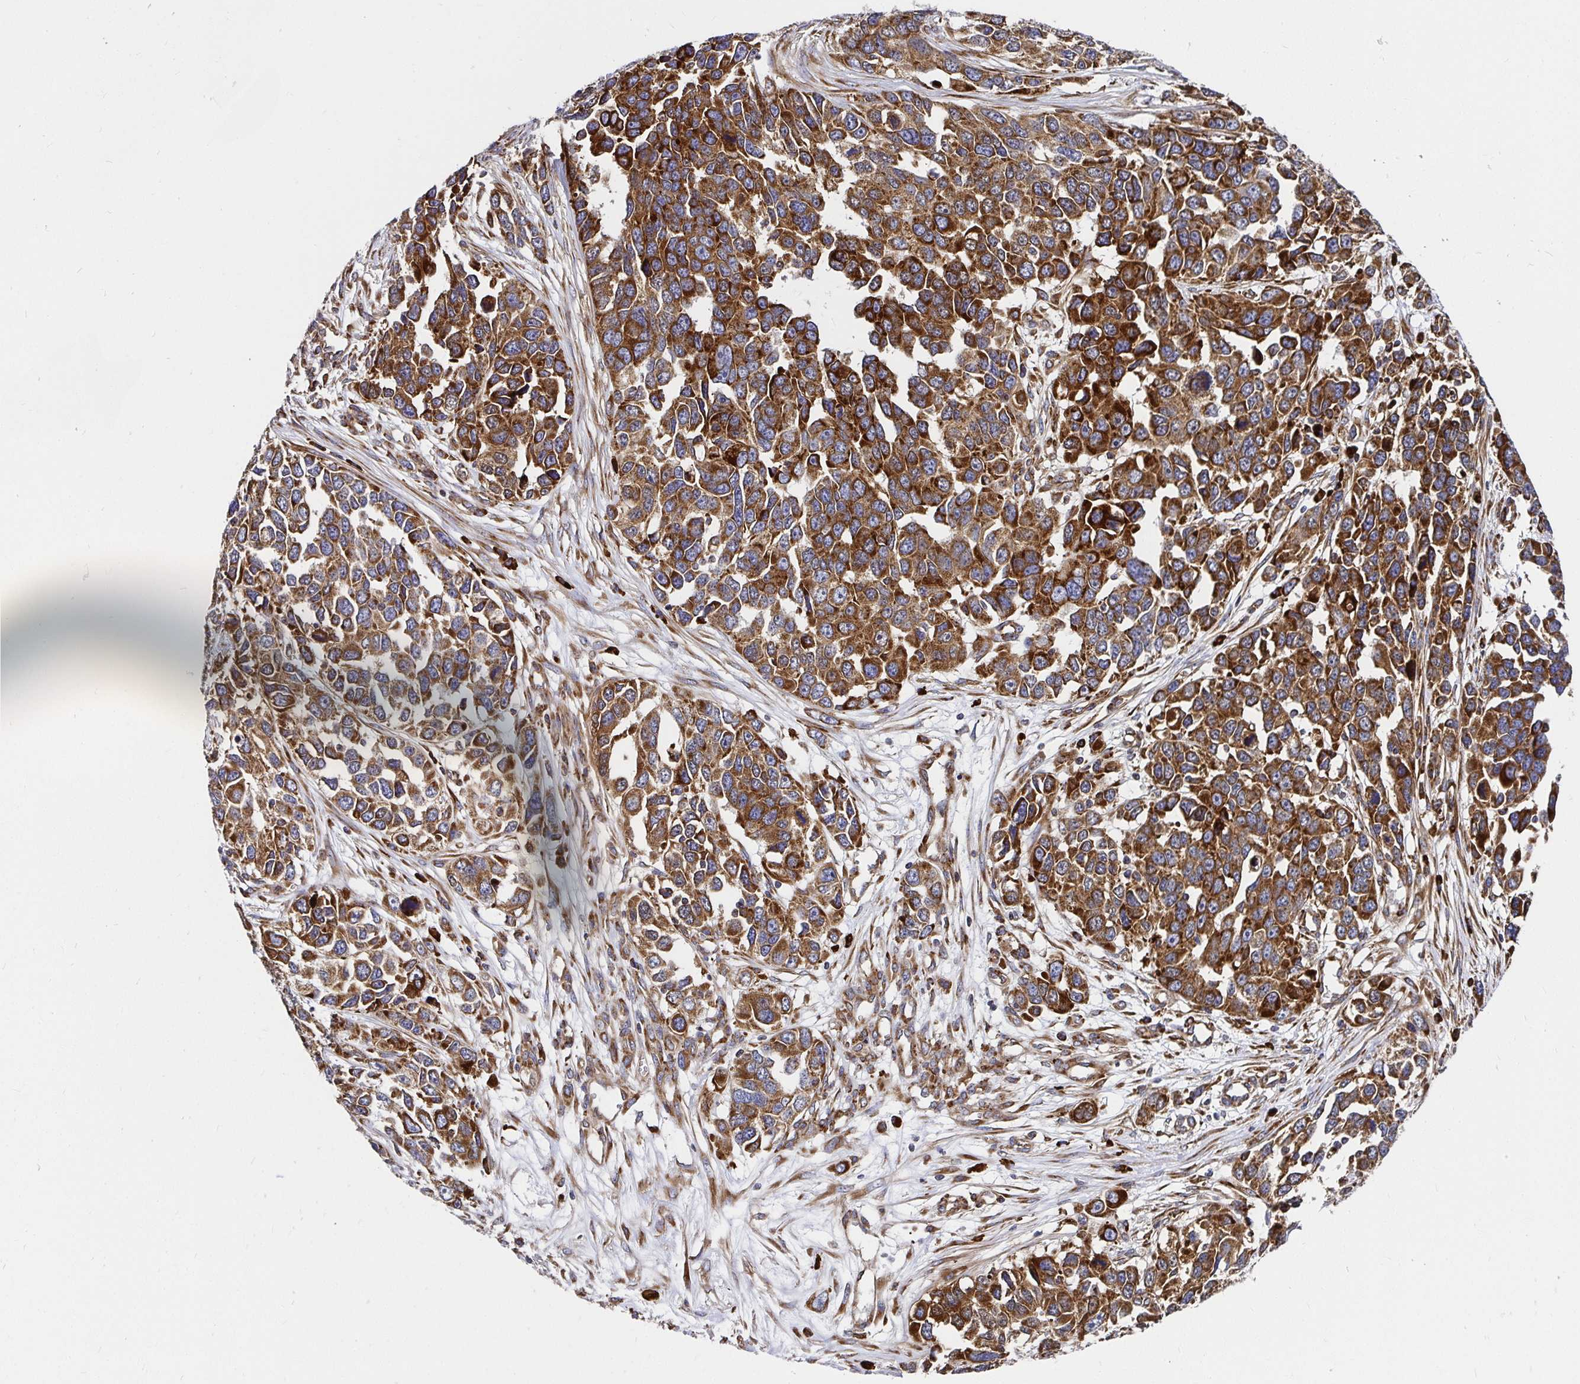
{"staining": {"intensity": "strong", "quantity": ">75%", "location": "cytoplasmic/membranous"}, "tissue": "ovarian cancer", "cell_type": "Tumor cells", "image_type": "cancer", "snomed": [{"axis": "morphology", "description": "Cystadenocarcinoma, serous, NOS"}, {"axis": "topography", "description": "Ovary"}], "caption": "This photomicrograph demonstrates immunohistochemistry staining of serous cystadenocarcinoma (ovarian), with high strong cytoplasmic/membranous staining in about >75% of tumor cells.", "gene": "SMYD3", "patient": {"sex": "female", "age": 76}}